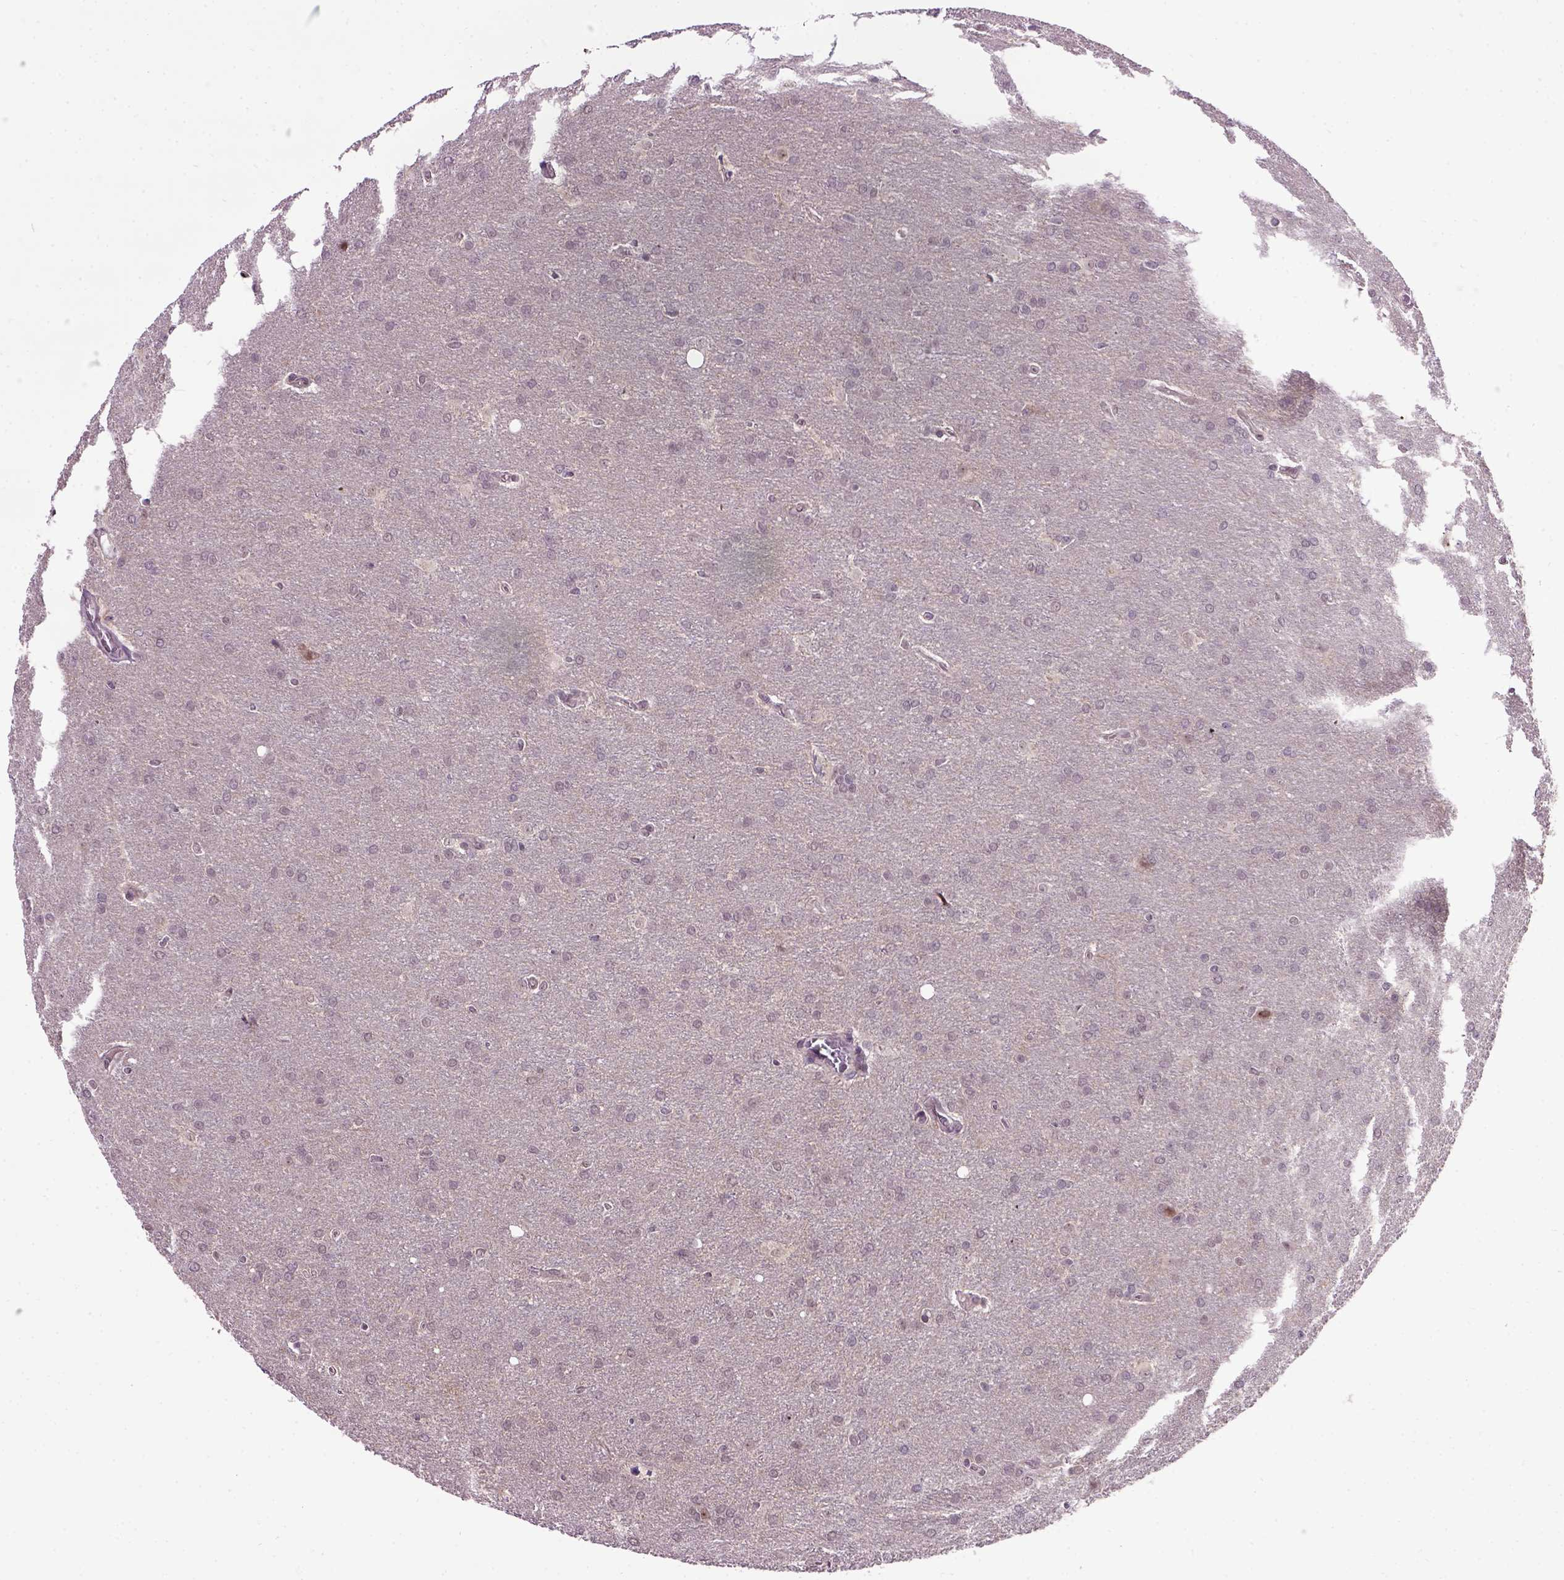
{"staining": {"intensity": "negative", "quantity": "none", "location": "none"}, "tissue": "glioma", "cell_type": "Tumor cells", "image_type": "cancer", "snomed": [{"axis": "morphology", "description": "Glioma, malignant, Low grade"}, {"axis": "topography", "description": "Brain"}], "caption": "IHC micrograph of neoplastic tissue: glioma stained with DAB displays no significant protein positivity in tumor cells.", "gene": "RAB43", "patient": {"sex": "female", "age": 32}}